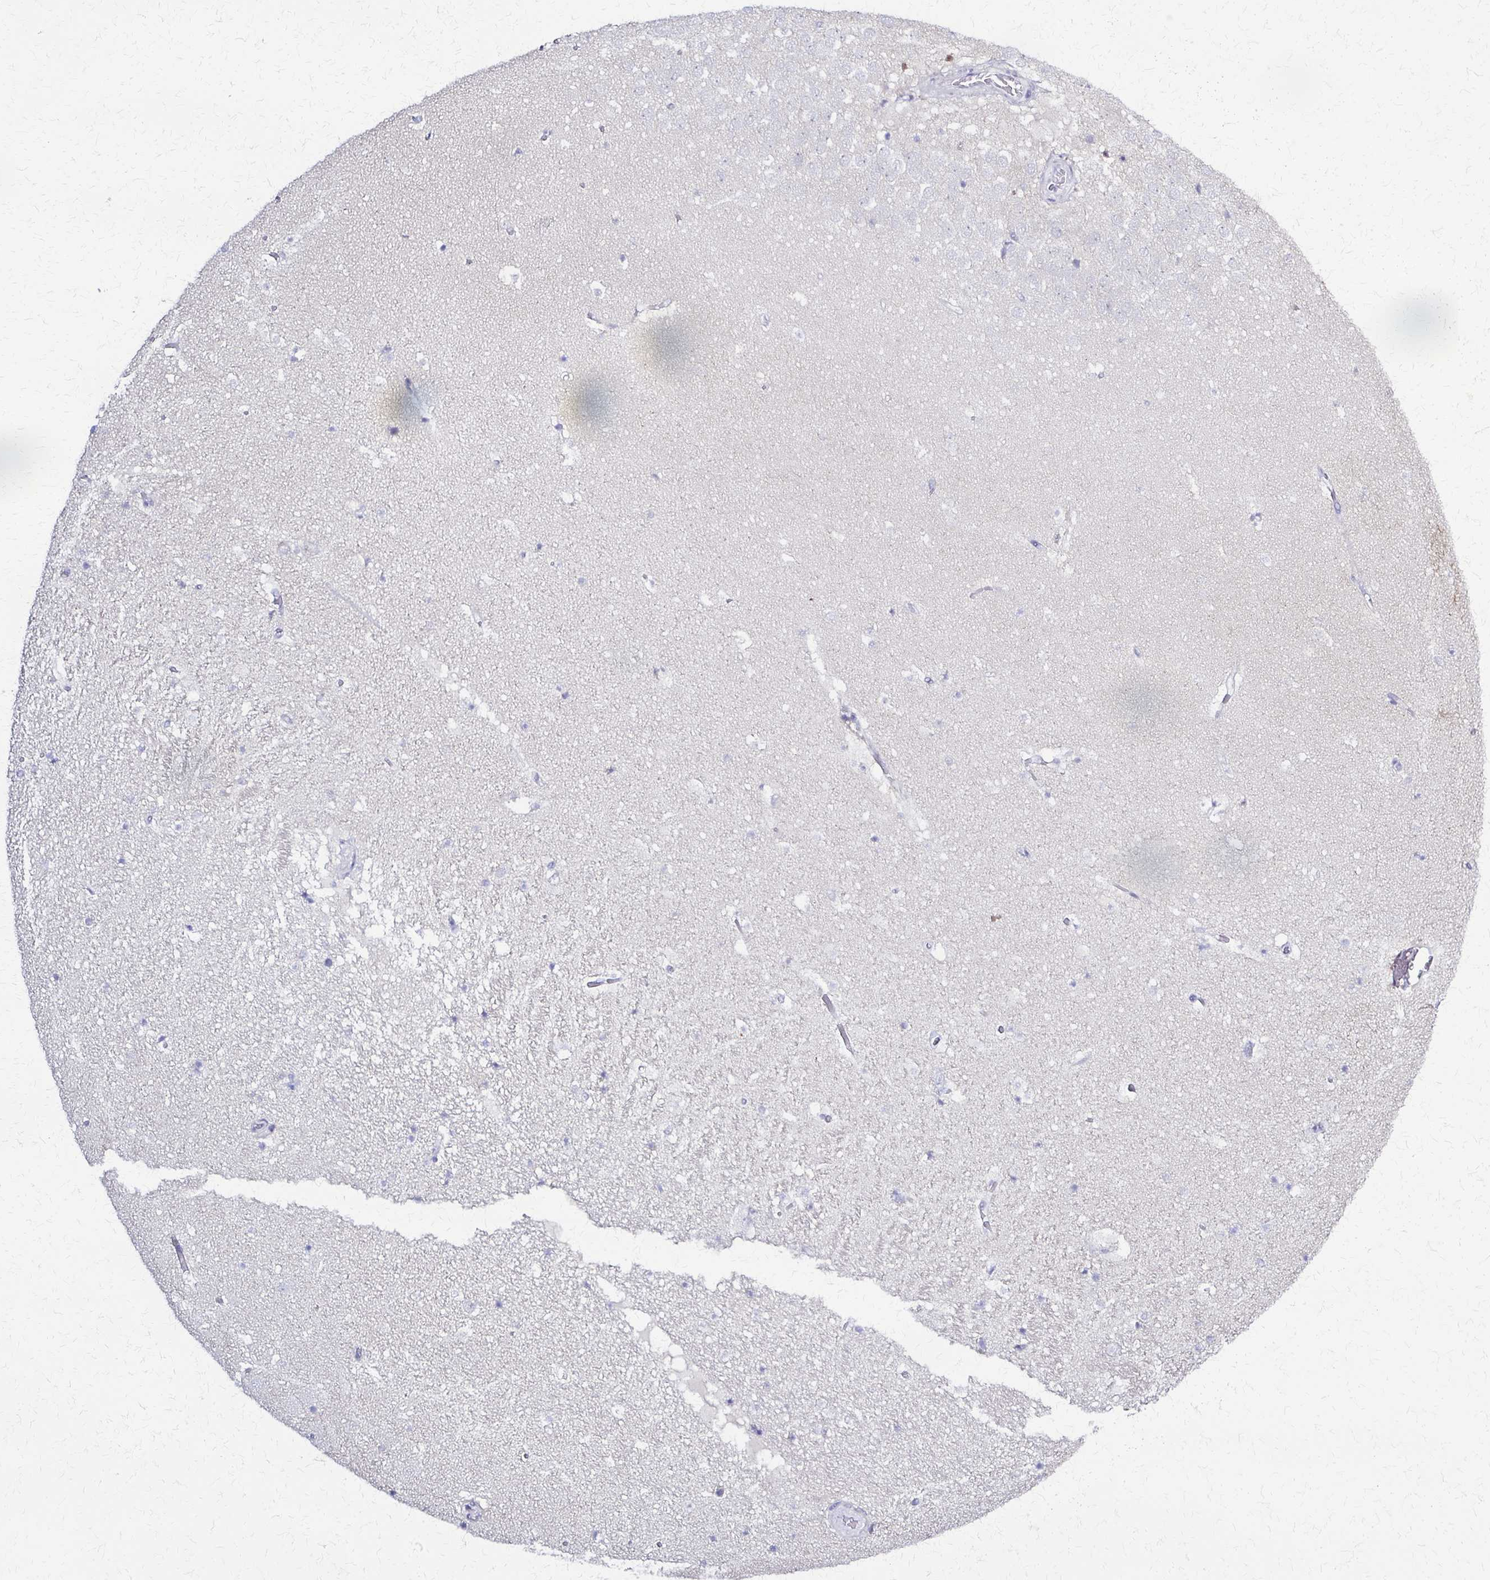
{"staining": {"intensity": "negative", "quantity": "none", "location": "none"}, "tissue": "hippocampus", "cell_type": "Glial cells", "image_type": "normal", "snomed": [{"axis": "morphology", "description": "Normal tissue, NOS"}, {"axis": "topography", "description": "Hippocampus"}], "caption": "Immunohistochemical staining of benign hippocampus displays no significant expression in glial cells. (DAB (3,3'-diaminobenzidine) immunohistochemistry (IHC), high magnification).", "gene": "RHOBTB2", "patient": {"sex": "female", "age": 42}}